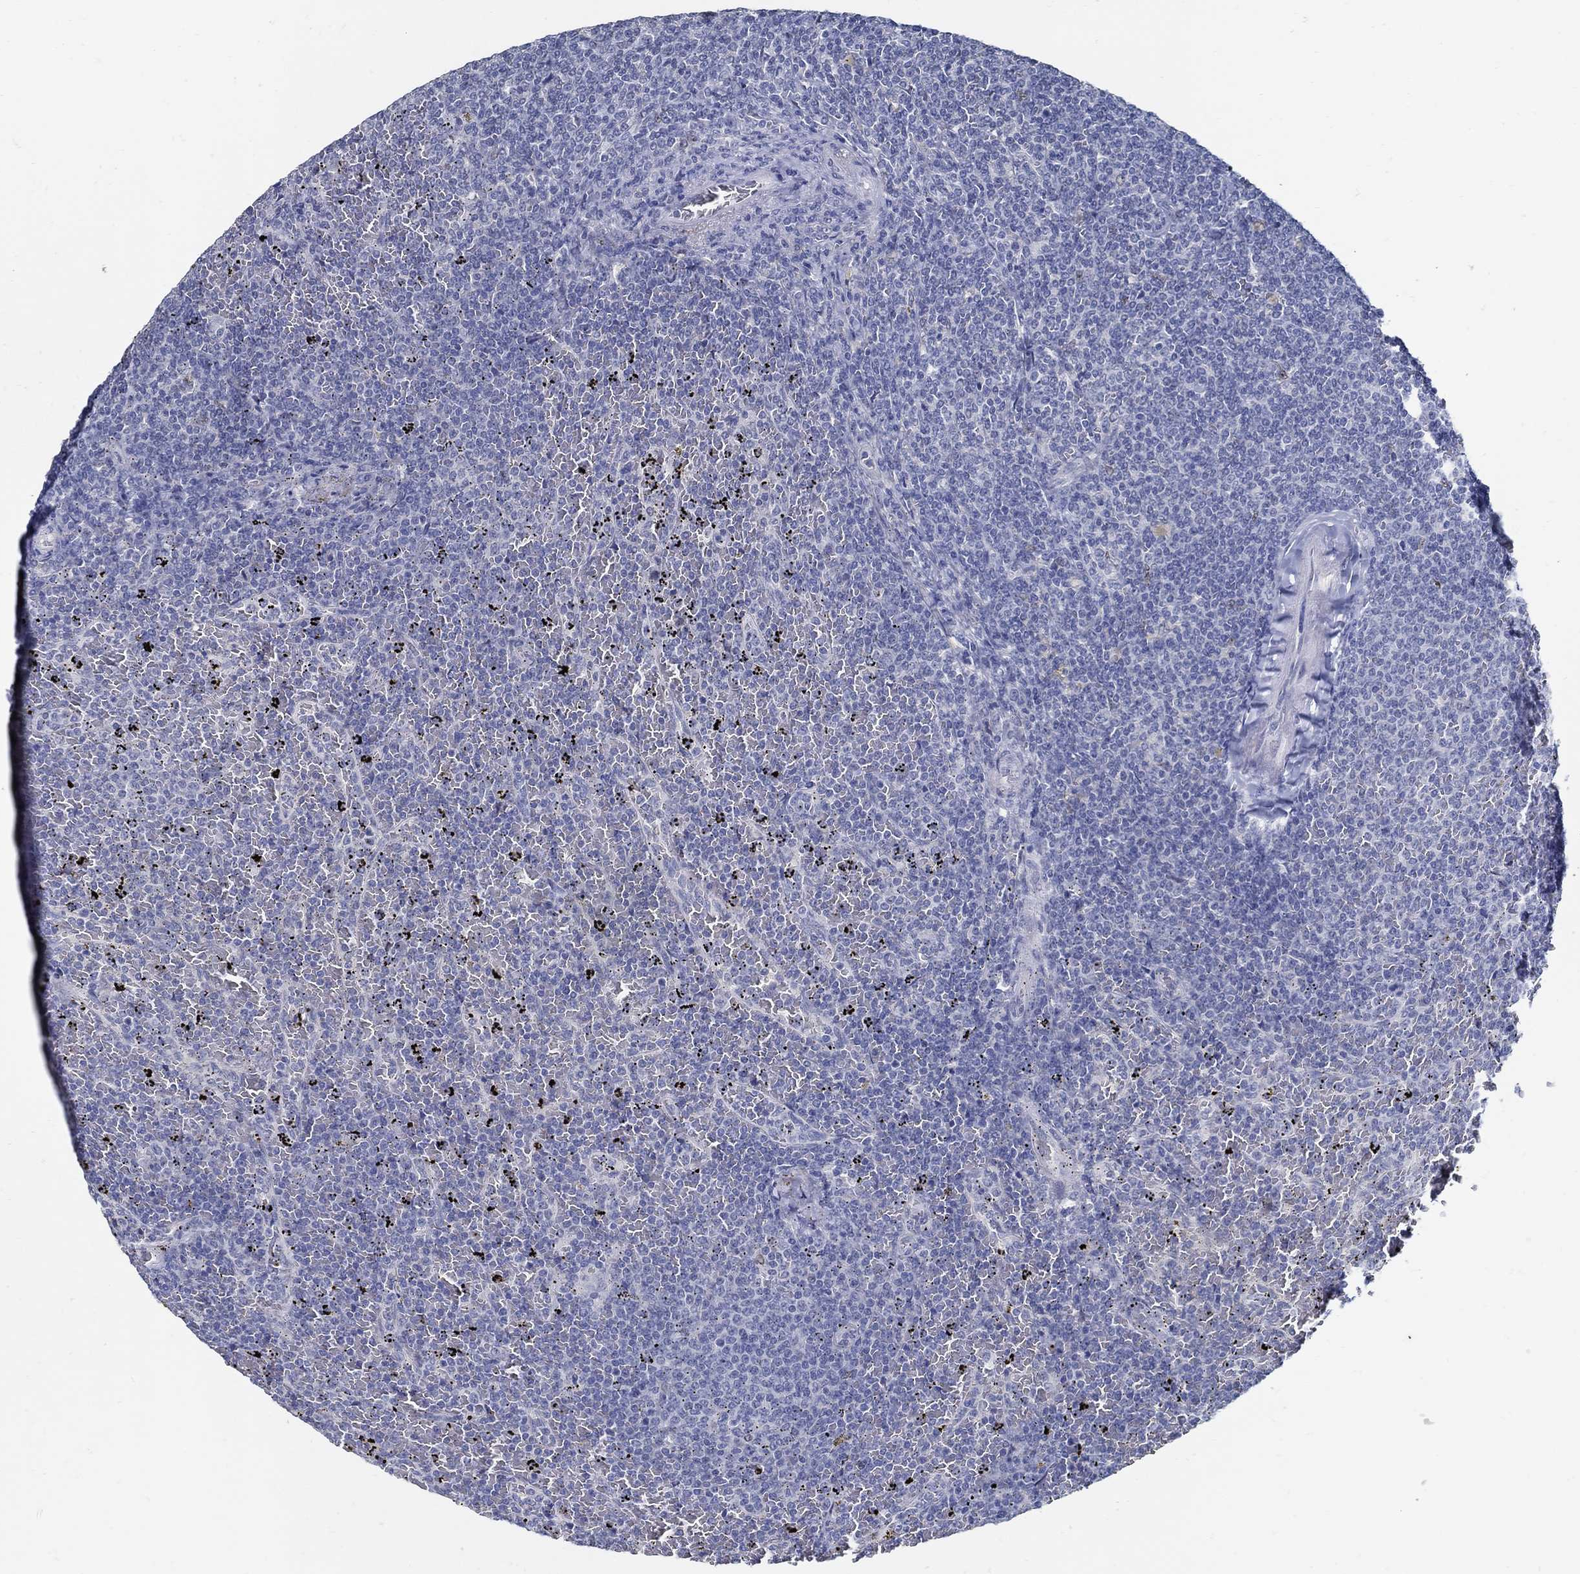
{"staining": {"intensity": "negative", "quantity": "none", "location": "none"}, "tissue": "lymphoma", "cell_type": "Tumor cells", "image_type": "cancer", "snomed": [{"axis": "morphology", "description": "Malignant lymphoma, non-Hodgkin's type, Low grade"}, {"axis": "topography", "description": "Spleen"}], "caption": "A histopathology image of lymphoma stained for a protein reveals no brown staining in tumor cells.", "gene": "USP29", "patient": {"sex": "female", "age": 77}}